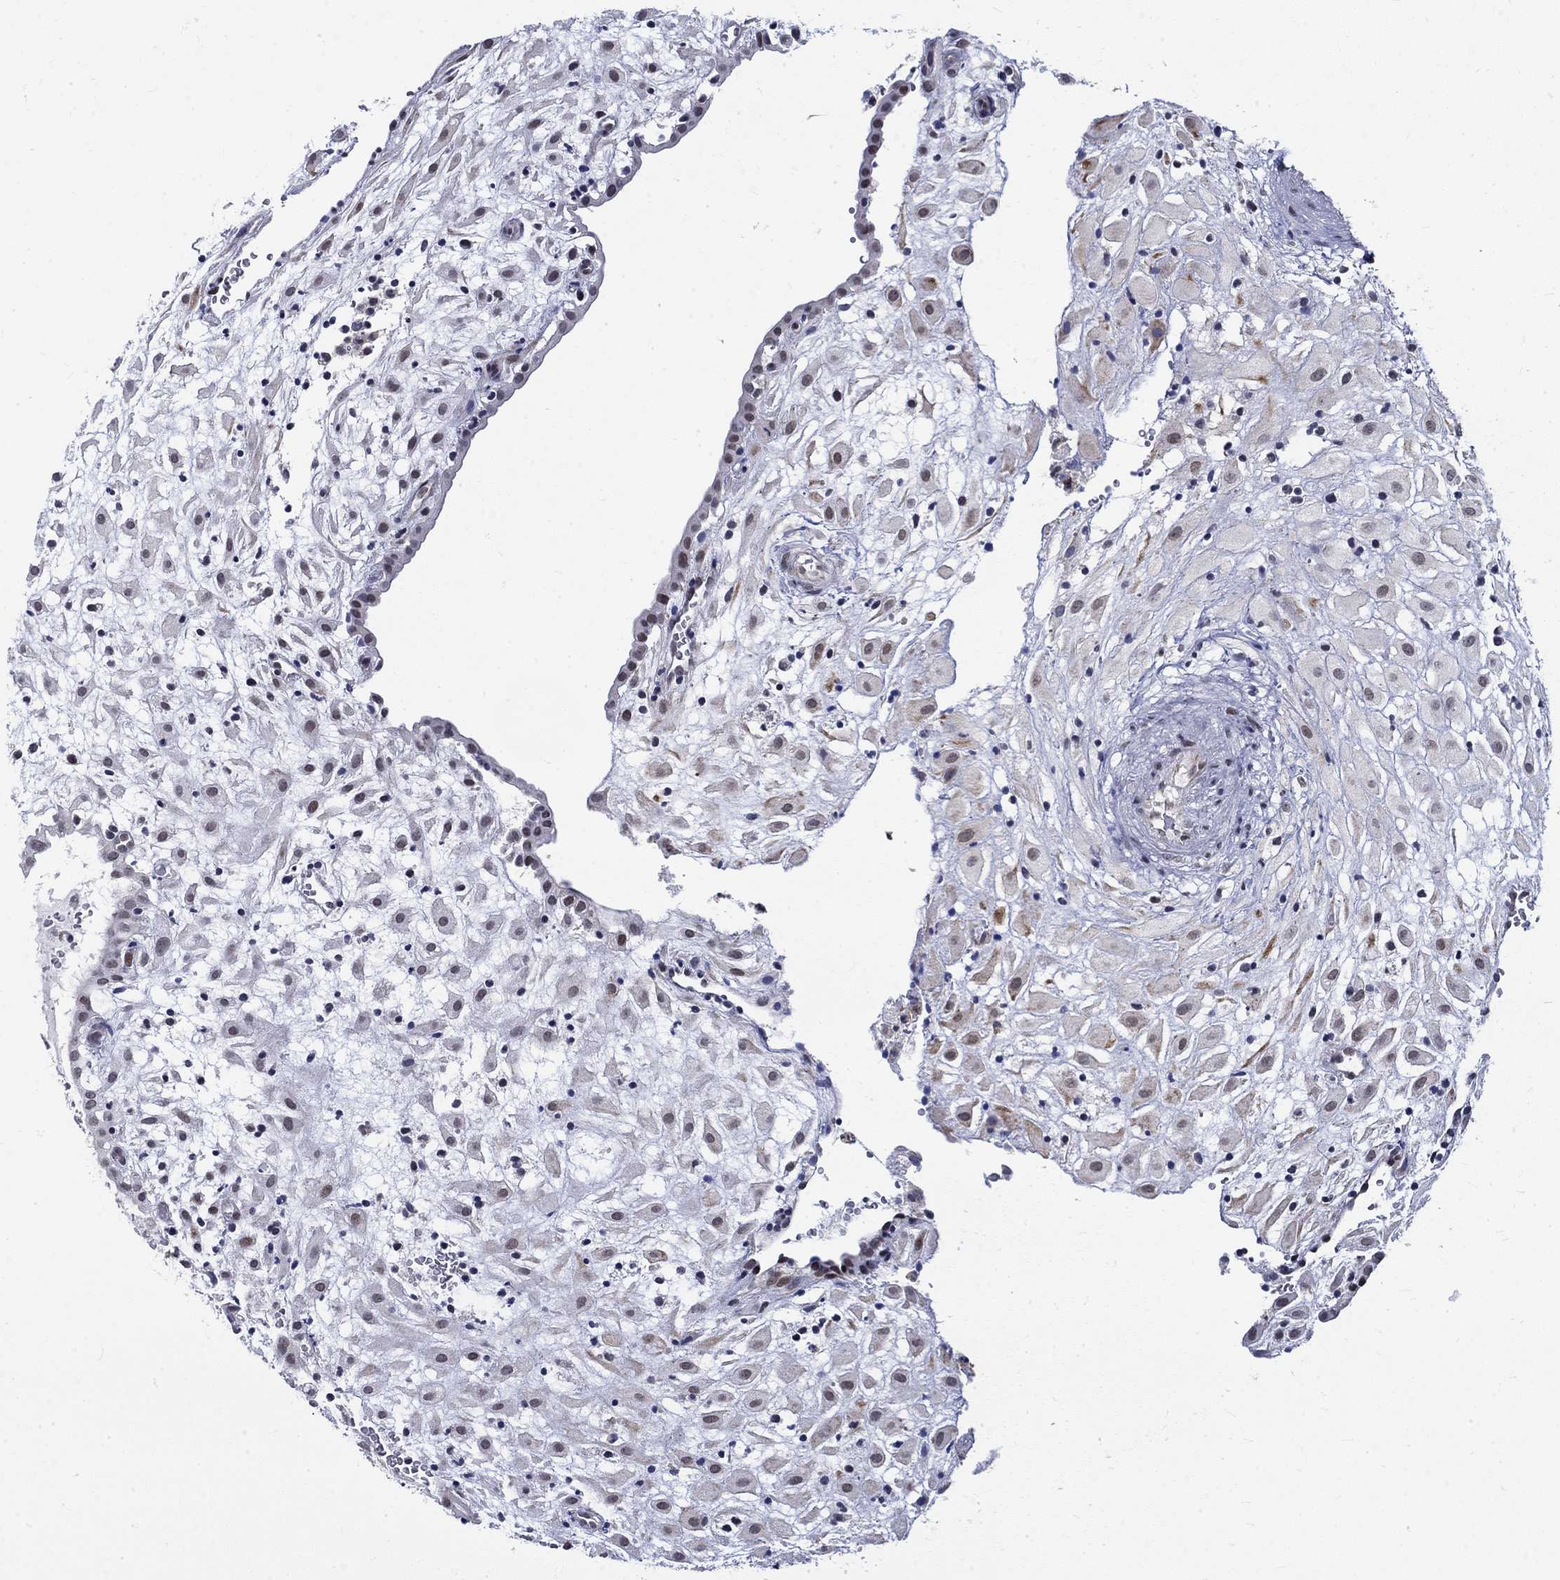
{"staining": {"intensity": "moderate", "quantity": "<25%", "location": "nuclear"}, "tissue": "placenta", "cell_type": "Decidual cells", "image_type": "normal", "snomed": [{"axis": "morphology", "description": "Normal tissue, NOS"}, {"axis": "topography", "description": "Placenta"}], "caption": "Moderate nuclear positivity is identified in approximately <25% of decidual cells in benign placenta.", "gene": "ST6GALNAC1", "patient": {"sex": "female", "age": 24}}